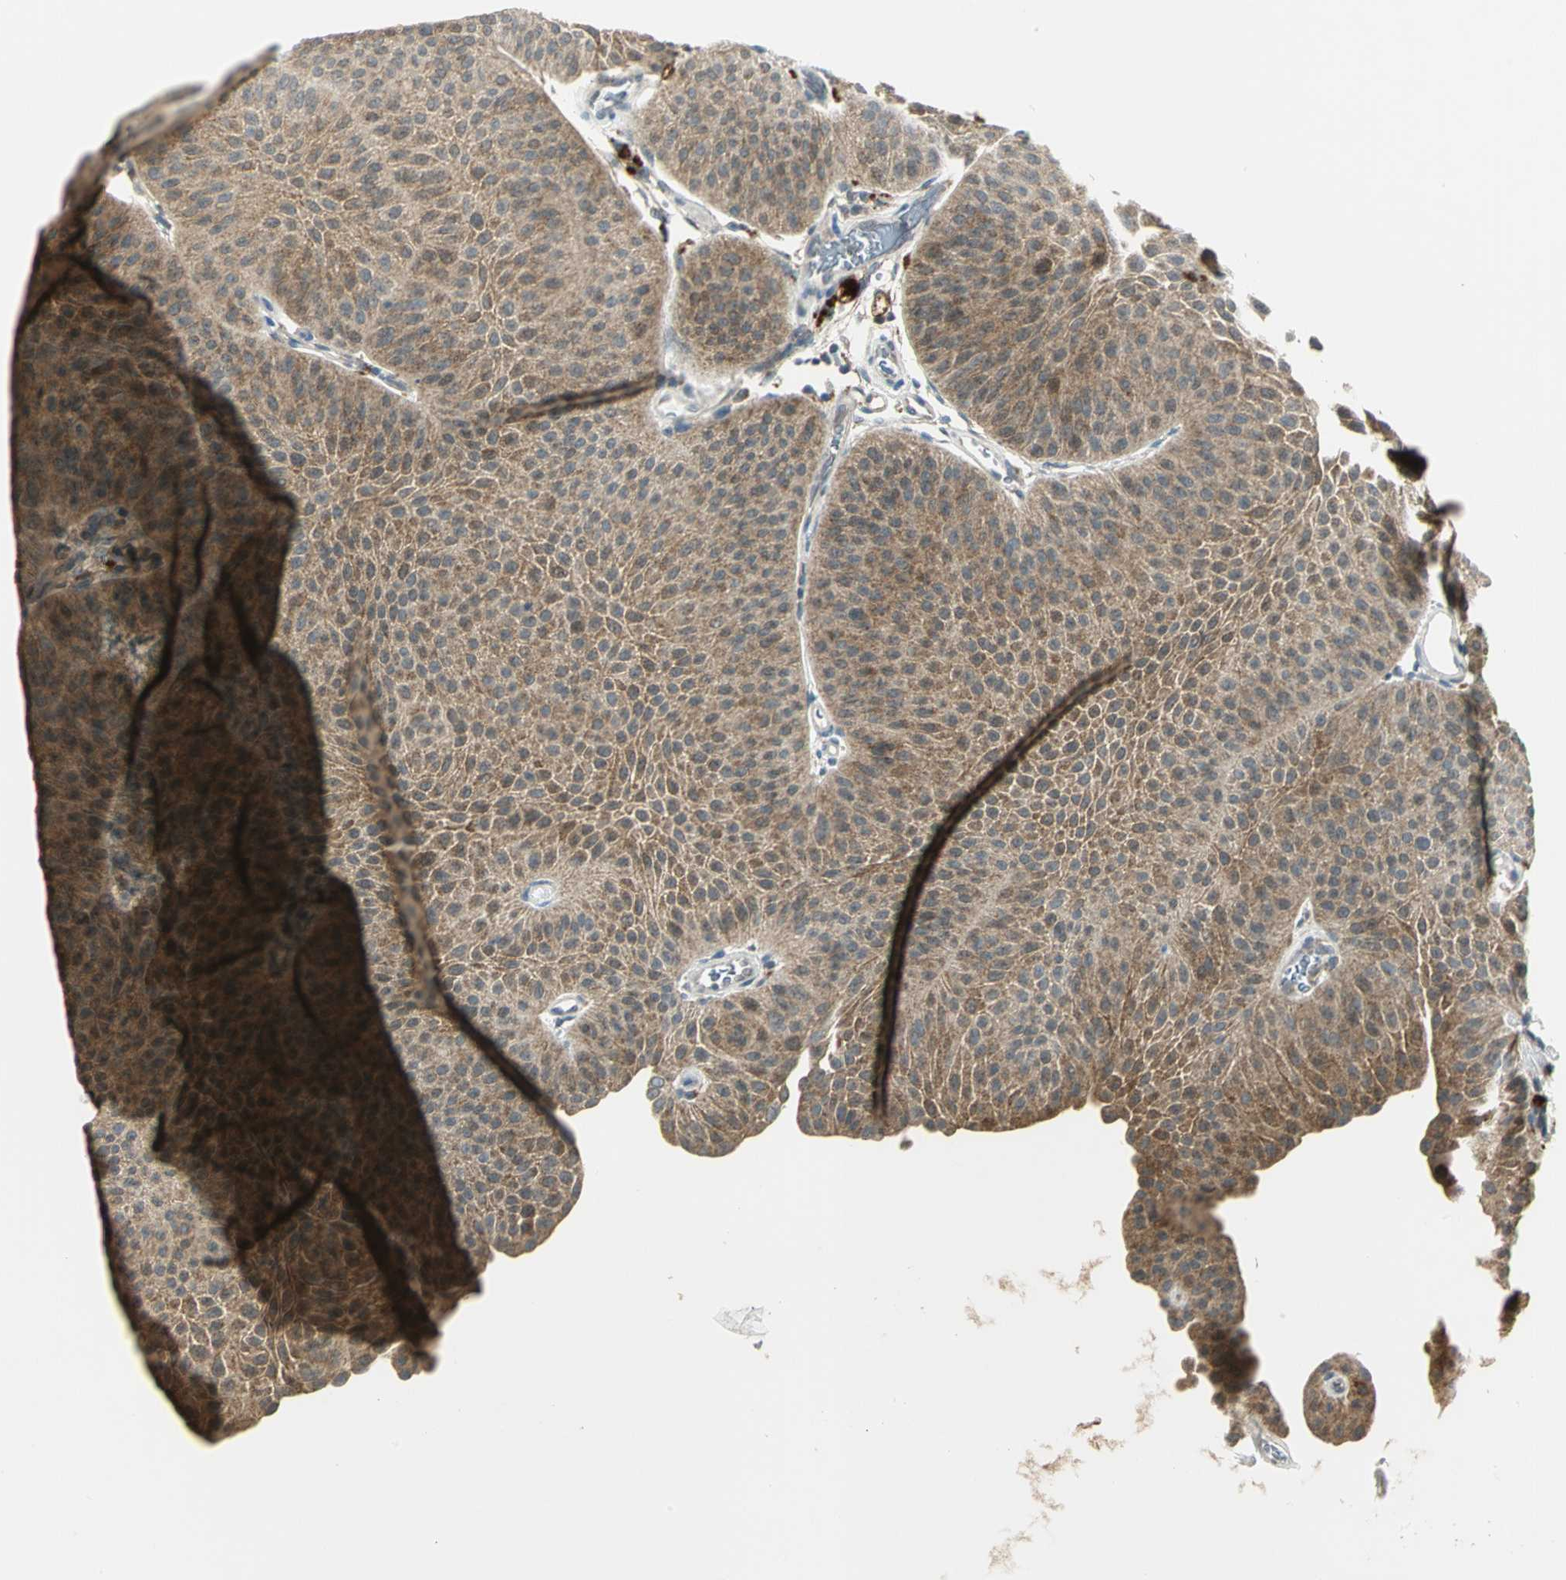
{"staining": {"intensity": "moderate", "quantity": ">75%", "location": "cytoplasmic/membranous"}, "tissue": "urothelial cancer", "cell_type": "Tumor cells", "image_type": "cancer", "snomed": [{"axis": "morphology", "description": "Urothelial carcinoma, Low grade"}, {"axis": "topography", "description": "Urinary bladder"}], "caption": "Protein staining displays moderate cytoplasmic/membranous positivity in about >75% of tumor cells in urothelial carcinoma (low-grade). The protein of interest is stained brown, and the nuclei are stained in blue (DAB IHC with brightfield microscopy, high magnification).", "gene": "MAPK8IP3", "patient": {"sex": "female", "age": 60}}